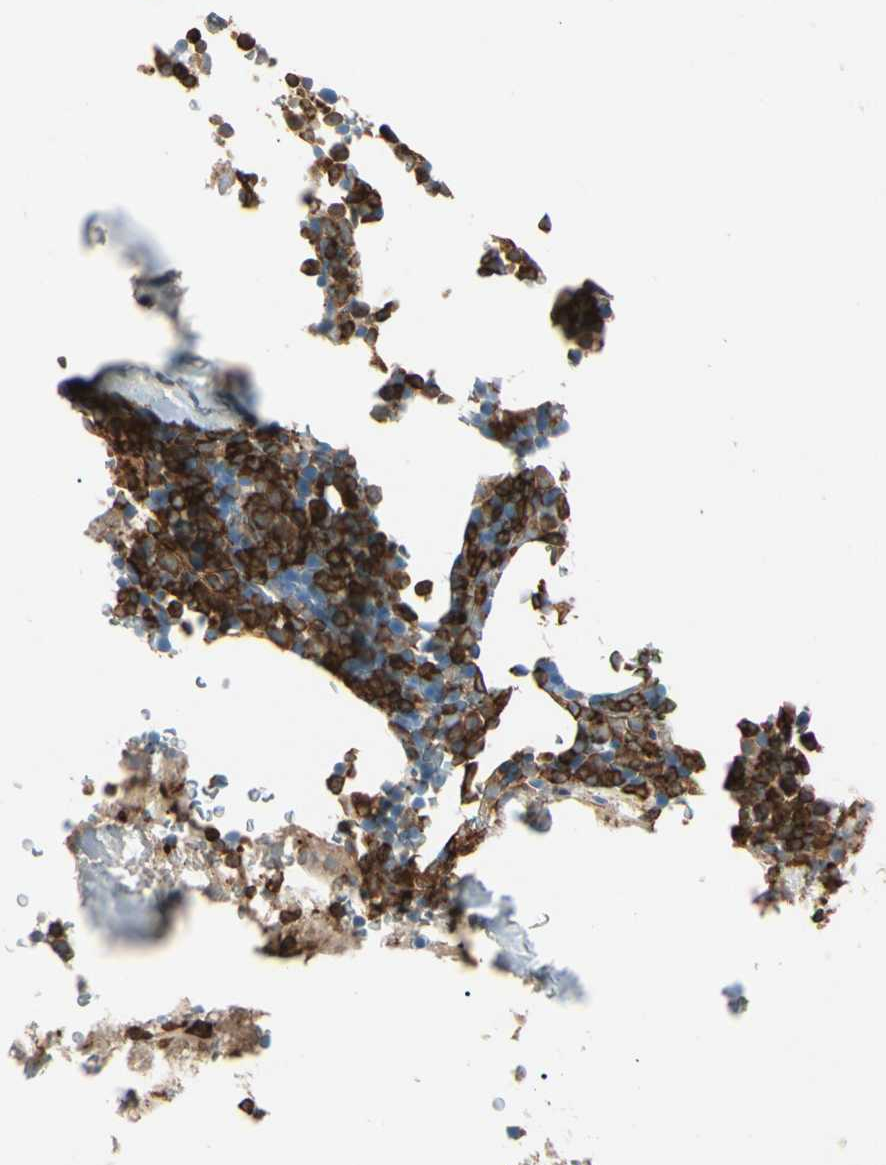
{"staining": {"intensity": "strong", "quantity": ">75%", "location": "cytoplasmic/membranous"}, "tissue": "bone marrow", "cell_type": "Hematopoietic cells", "image_type": "normal", "snomed": [{"axis": "morphology", "description": "Normal tissue, NOS"}, {"axis": "topography", "description": "Bone marrow"}], "caption": "Protein expression by immunohistochemistry (IHC) shows strong cytoplasmic/membranous positivity in approximately >75% of hematopoietic cells in normal bone marrow.", "gene": "ARPC2", "patient": {"sex": "male"}}